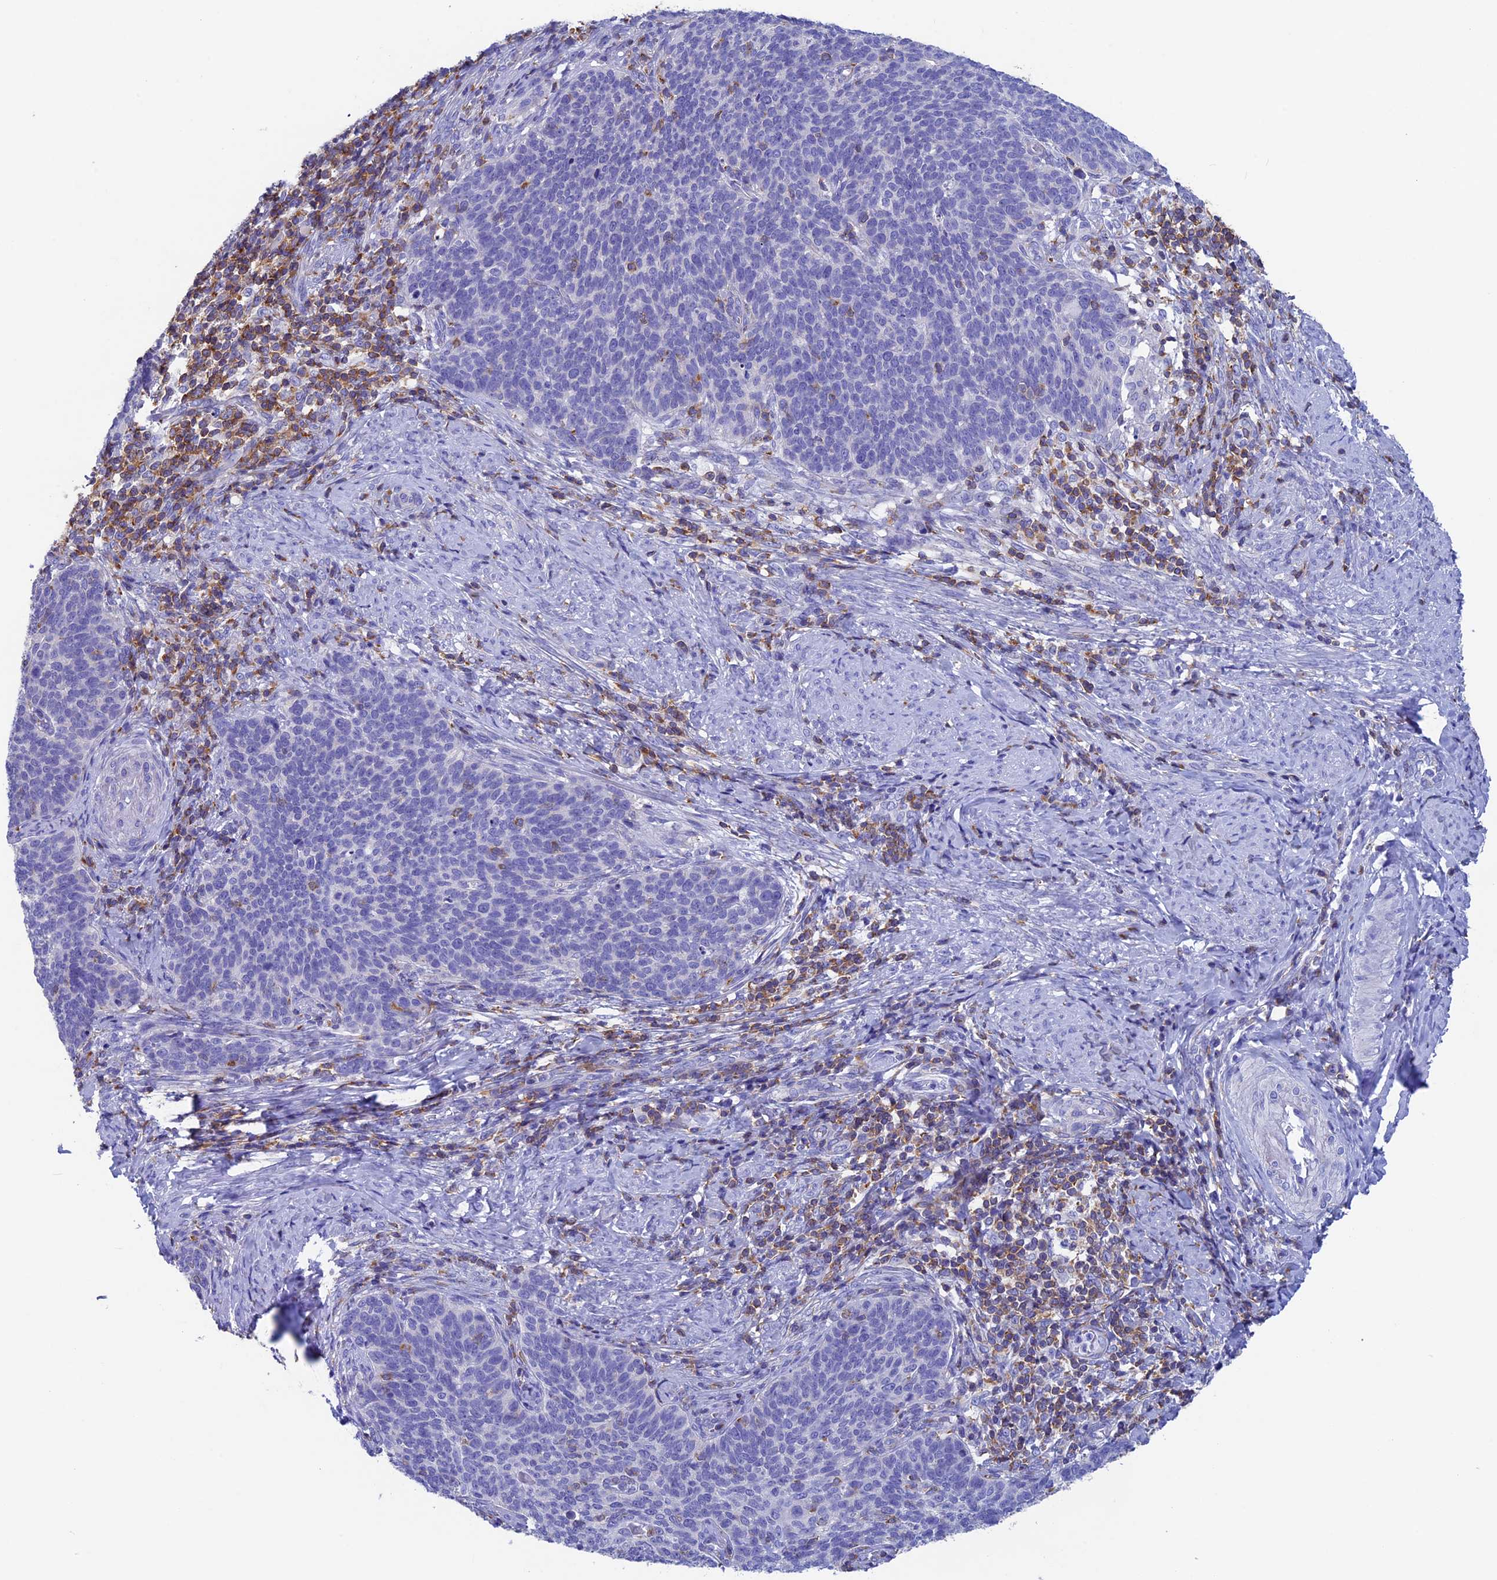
{"staining": {"intensity": "negative", "quantity": "none", "location": "none"}, "tissue": "cervical cancer", "cell_type": "Tumor cells", "image_type": "cancer", "snomed": [{"axis": "morphology", "description": "Normal tissue, NOS"}, {"axis": "morphology", "description": "Squamous cell carcinoma, NOS"}, {"axis": "topography", "description": "Cervix"}], "caption": "This is a histopathology image of immunohistochemistry (IHC) staining of cervical cancer, which shows no staining in tumor cells. The staining is performed using DAB (3,3'-diaminobenzidine) brown chromogen with nuclei counter-stained in using hematoxylin.", "gene": "SEPTIN1", "patient": {"sex": "female", "age": 39}}